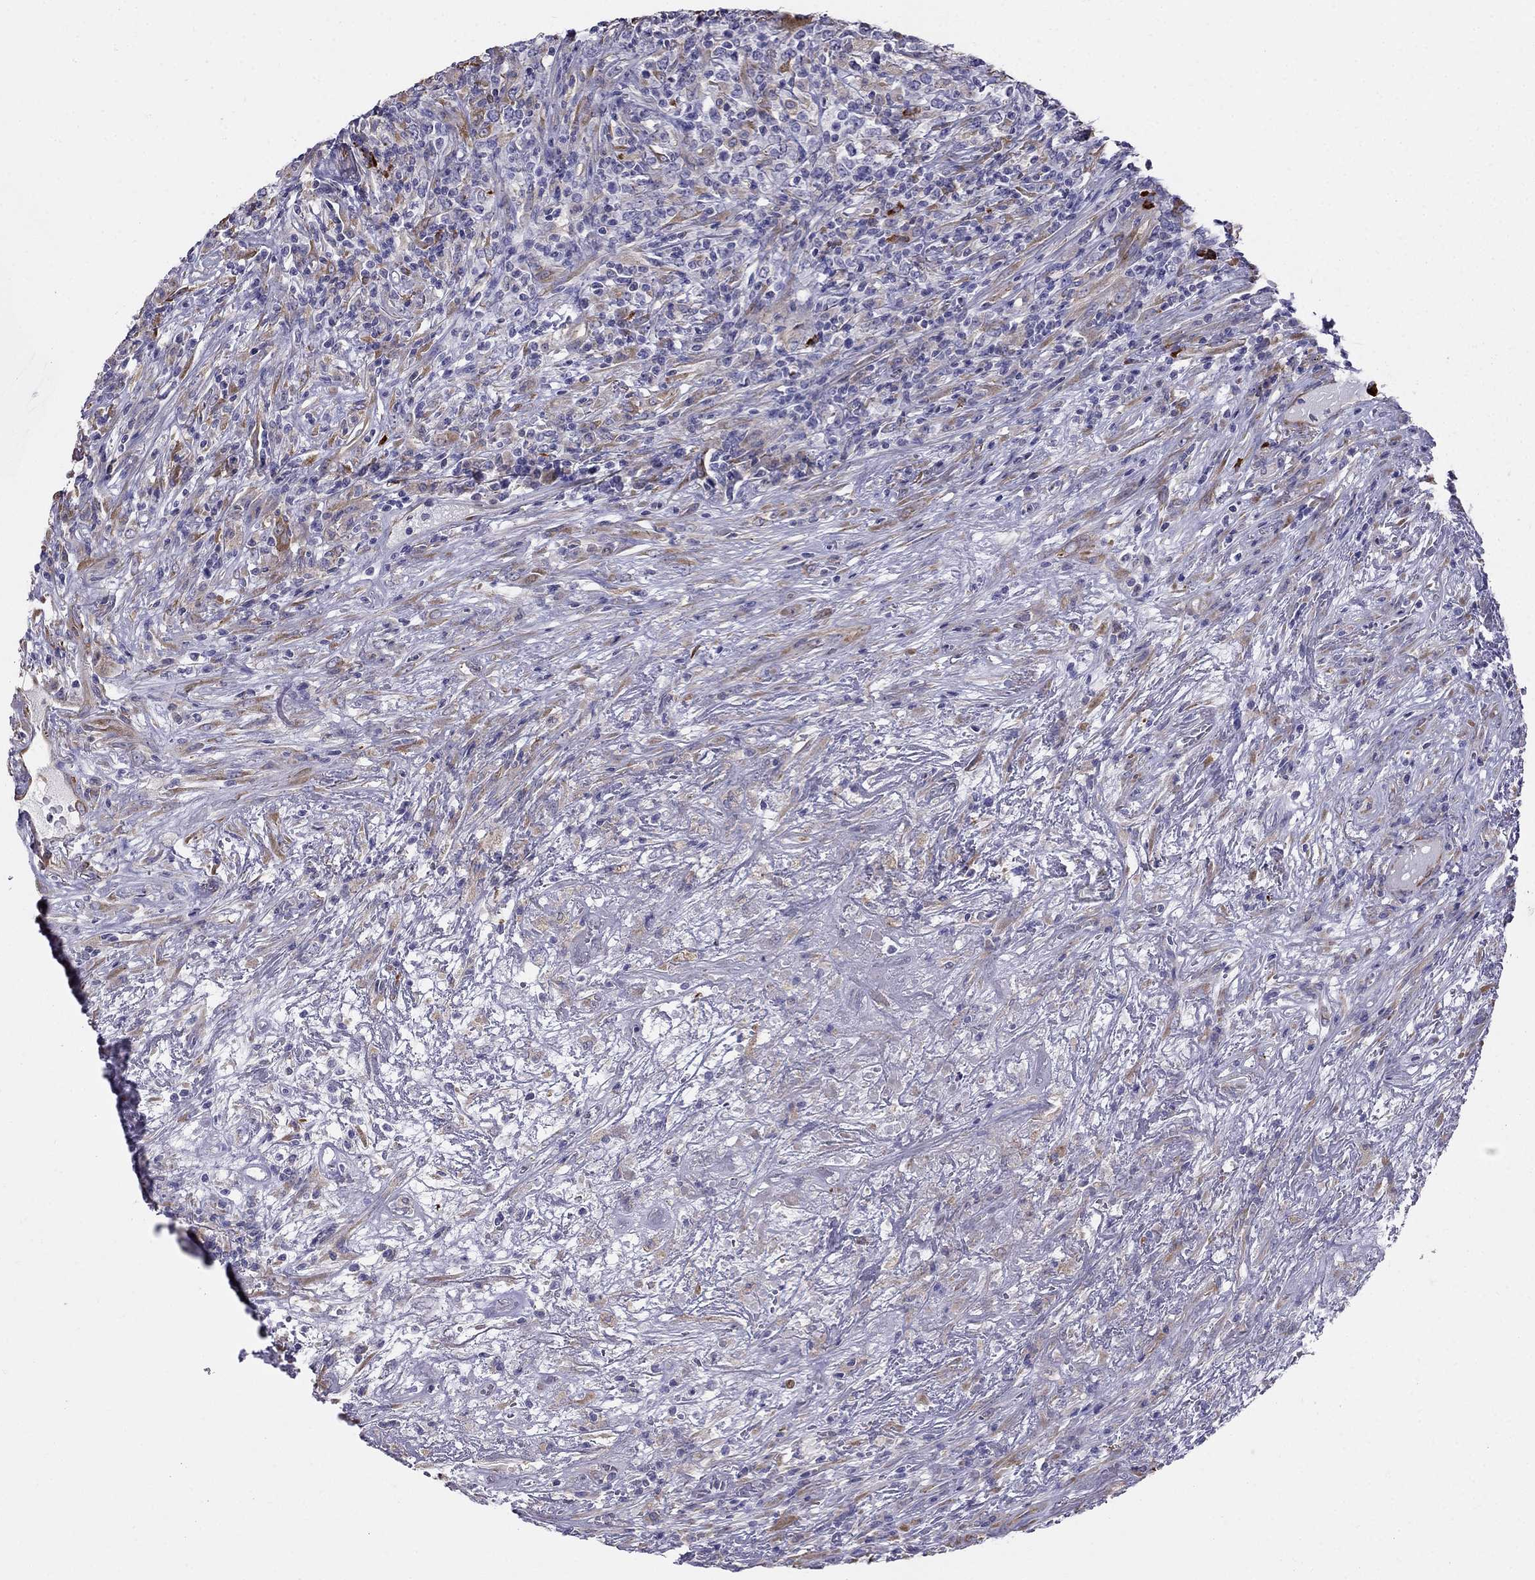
{"staining": {"intensity": "negative", "quantity": "none", "location": "none"}, "tissue": "lymphoma", "cell_type": "Tumor cells", "image_type": "cancer", "snomed": [{"axis": "morphology", "description": "Malignant lymphoma, non-Hodgkin's type, High grade"}, {"axis": "topography", "description": "Lung"}], "caption": "There is no significant positivity in tumor cells of high-grade malignant lymphoma, non-Hodgkin's type.", "gene": "LONRF2", "patient": {"sex": "male", "age": 79}}